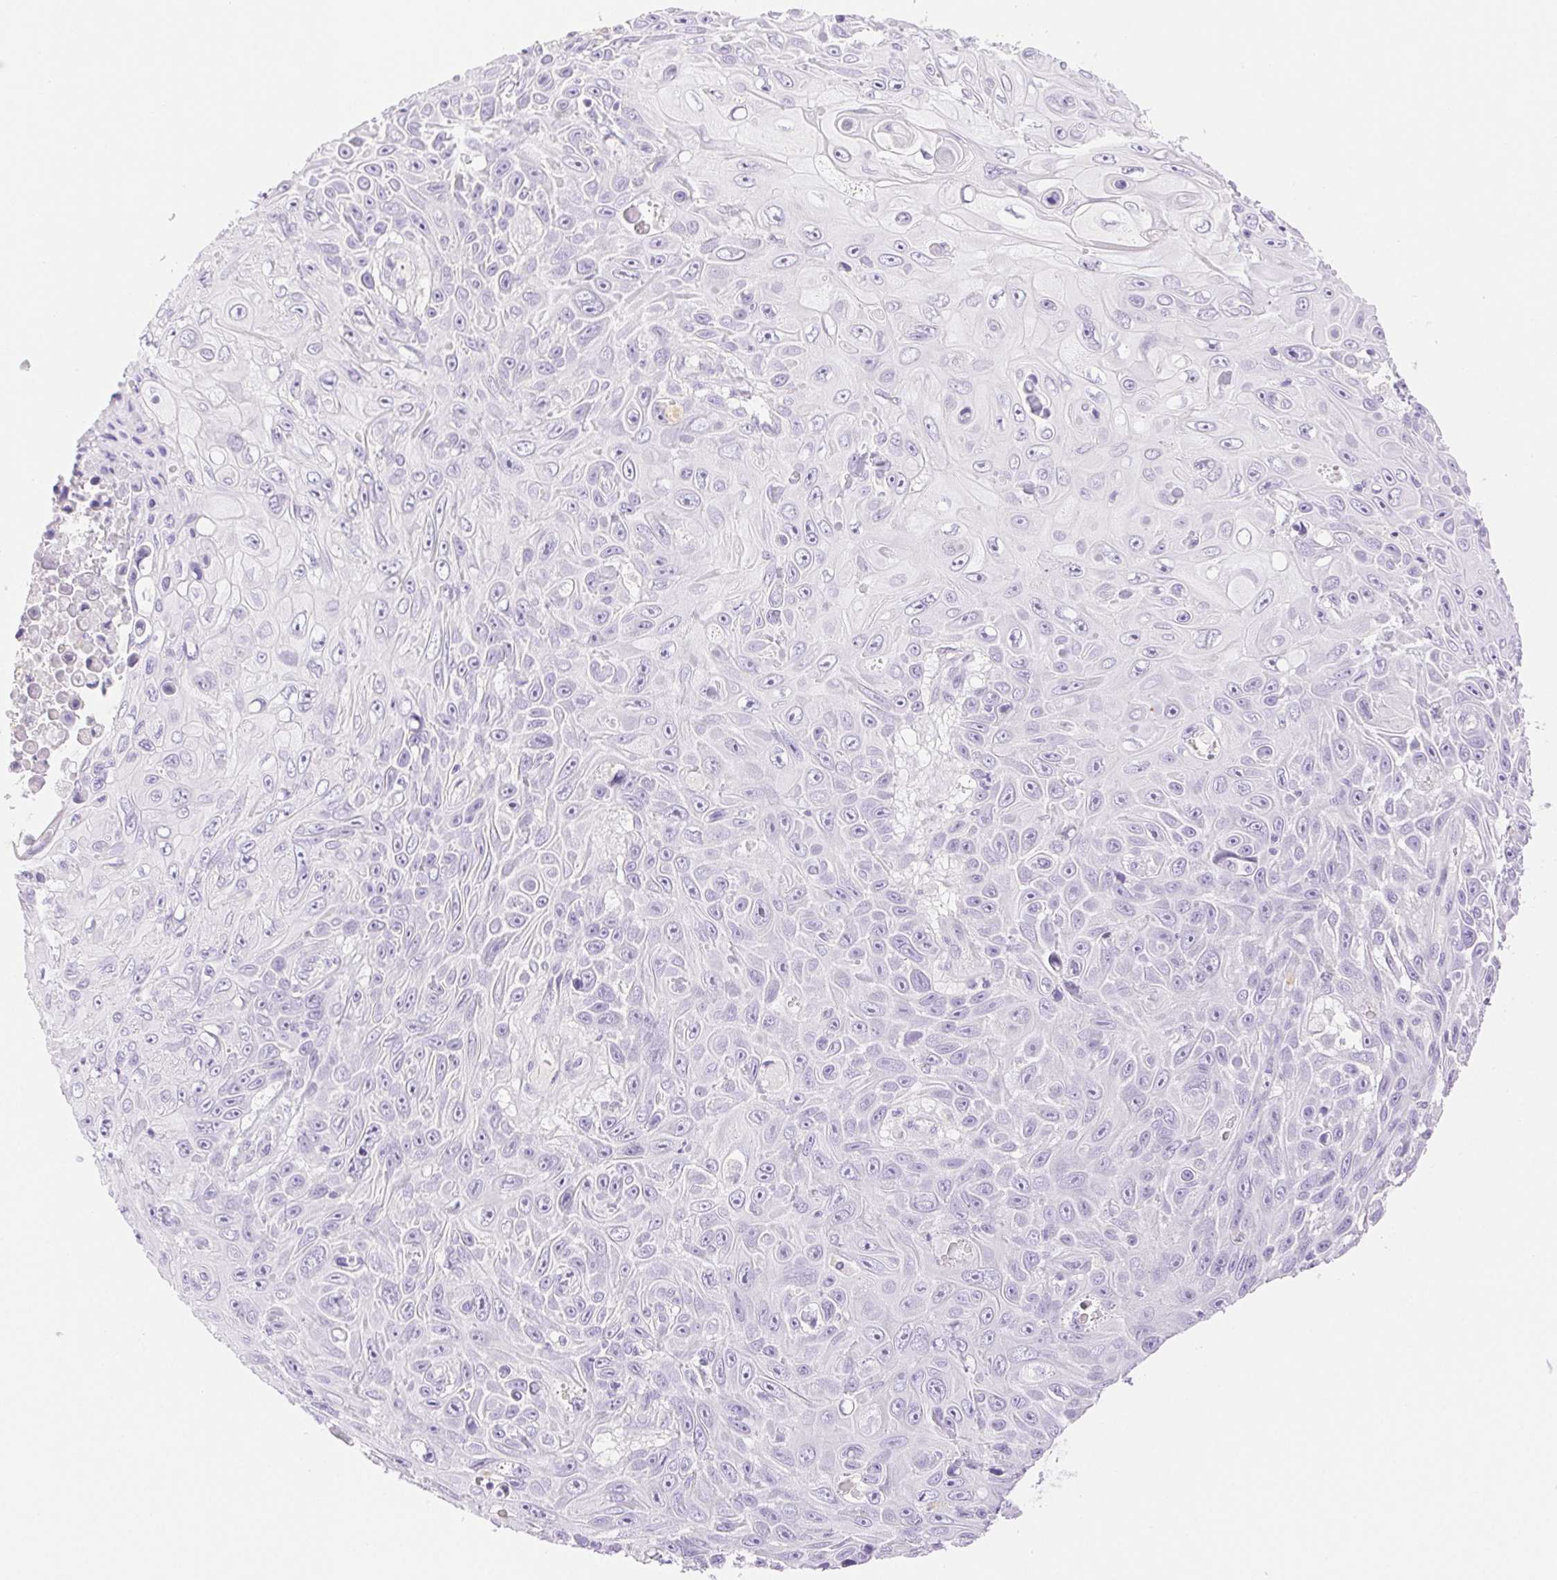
{"staining": {"intensity": "negative", "quantity": "none", "location": "none"}, "tissue": "skin cancer", "cell_type": "Tumor cells", "image_type": "cancer", "snomed": [{"axis": "morphology", "description": "Squamous cell carcinoma, NOS"}, {"axis": "topography", "description": "Skin"}], "caption": "The immunohistochemistry (IHC) photomicrograph has no significant positivity in tumor cells of skin cancer tissue.", "gene": "SPACA4", "patient": {"sex": "male", "age": 82}}